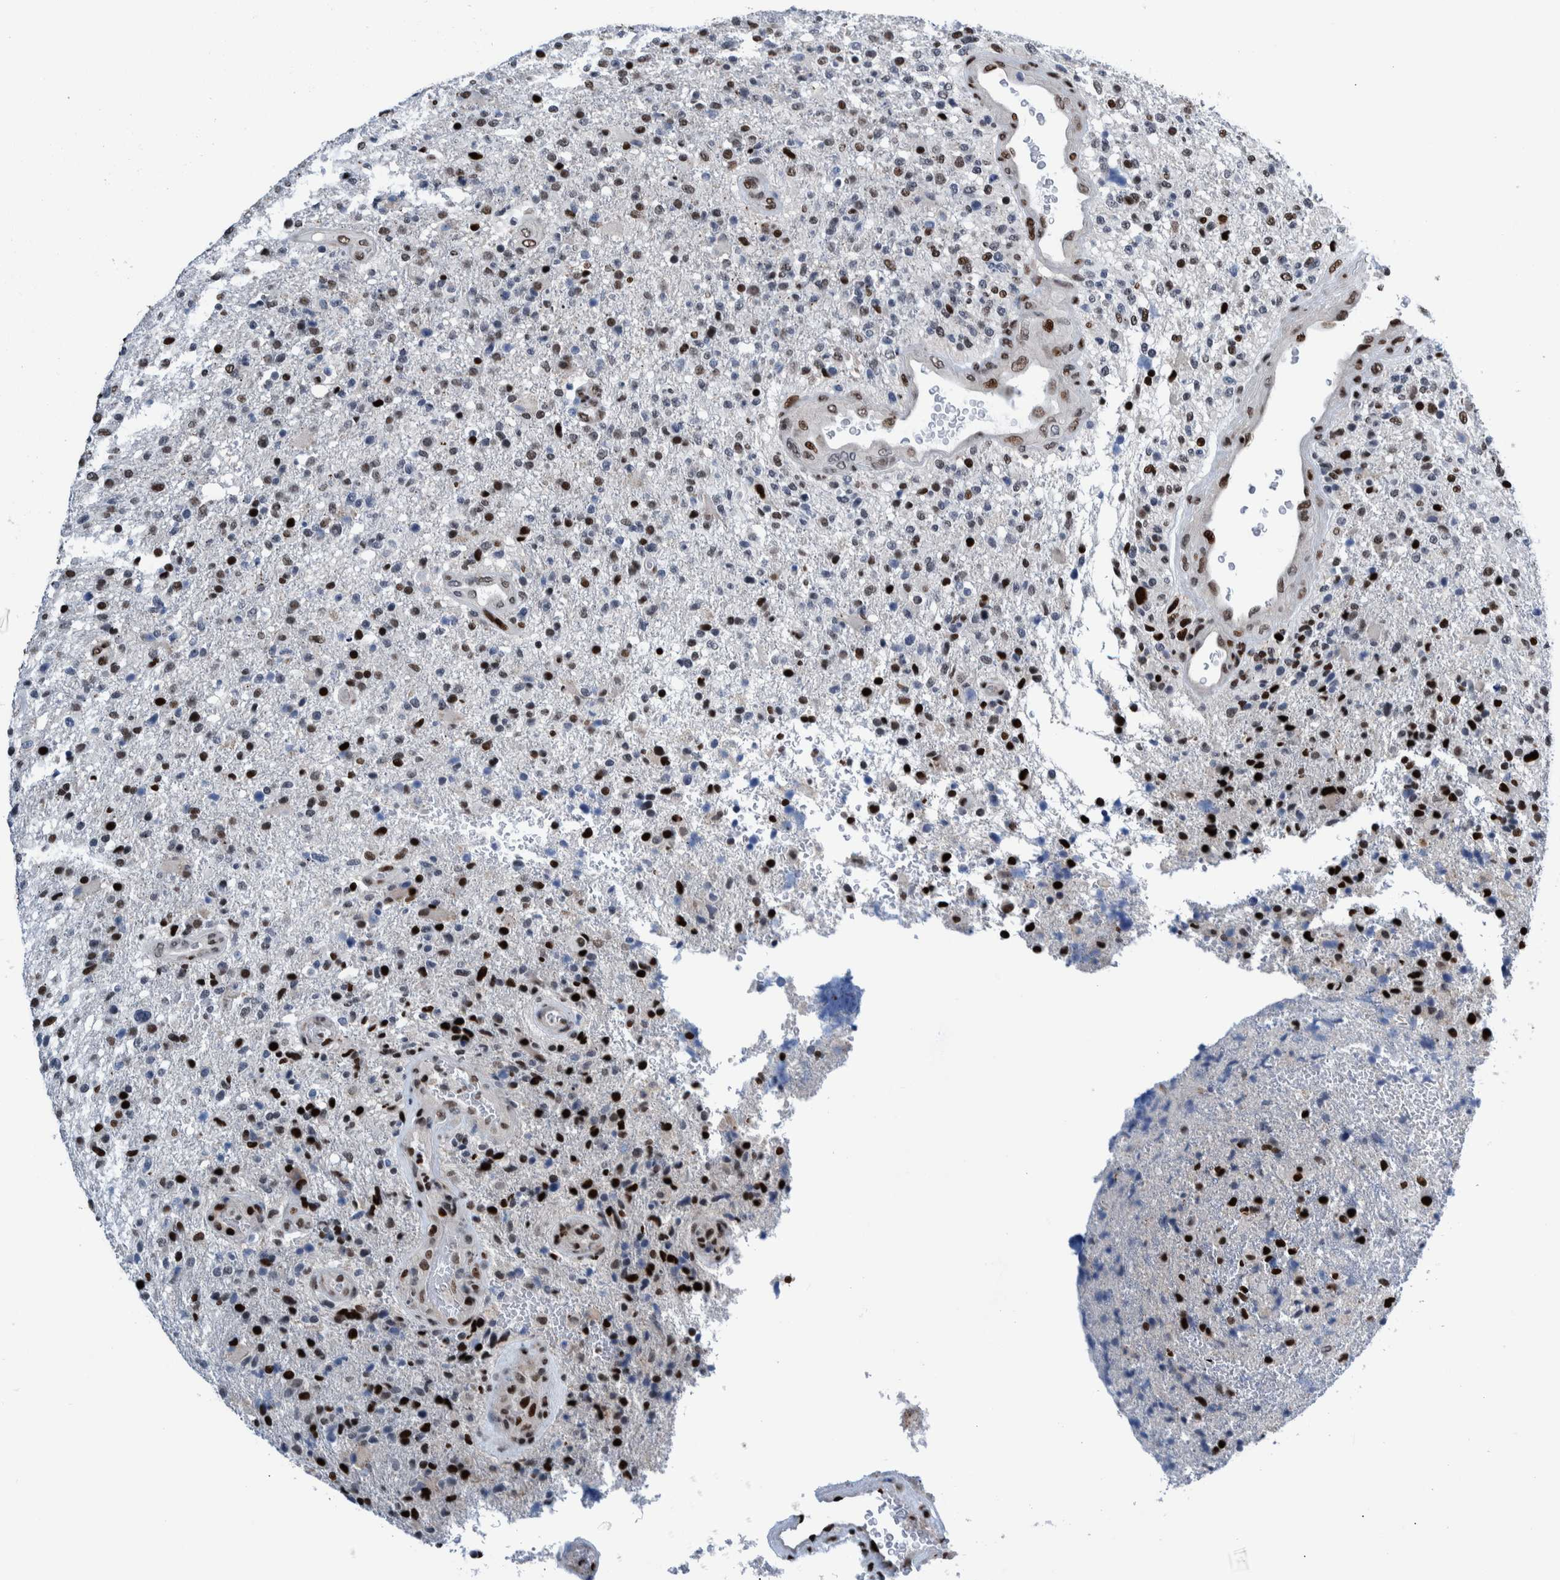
{"staining": {"intensity": "strong", "quantity": "25%-75%", "location": "nuclear"}, "tissue": "glioma", "cell_type": "Tumor cells", "image_type": "cancer", "snomed": [{"axis": "morphology", "description": "Glioma, malignant, High grade"}, {"axis": "topography", "description": "Brain"}], "caption": "Brown immunohistochemical staining in human malignant glioma (high-grade) displays strong nuclear expression in approximately 25%-75% of tumor cells. (DAB IHC with brightfield microscopy, high magnification).", "gene": "HEATR9", "patient": {"sex": "male", "age": 72}}